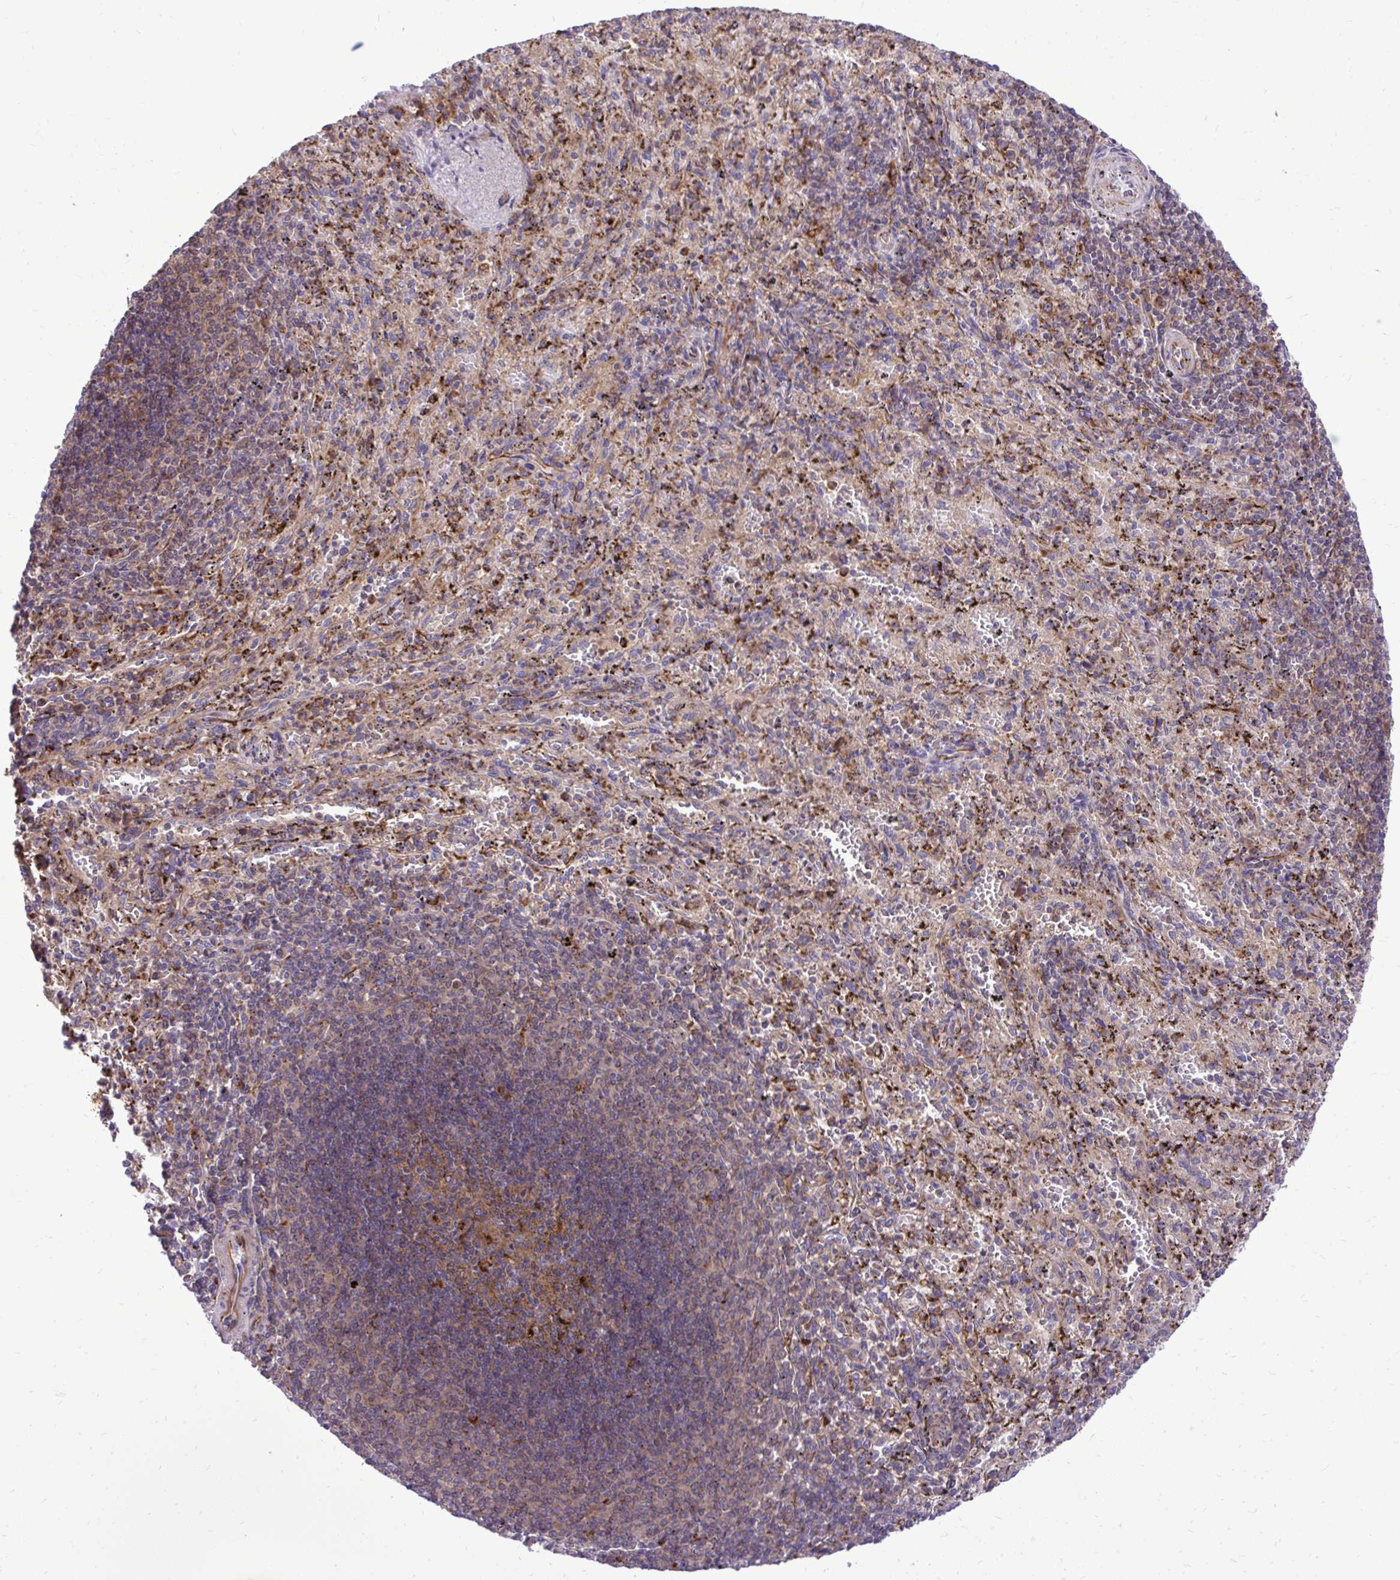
{"staining": {"intensity": "weak", "quantity": "<25%", "location": "cytoplasmic/membranous"}, "tissue": "spleen", "cell_type": "Cells in red pulp", "image_type": "normal", "snomed": [{"axis": "morphology", "description": "Normal tissue, NOS"}, {"axis": "topography", "description": "Spleen"}], "caption": "Cells in red pulp are negative for brown protein staining in benign spleen. Brightfield microscopy of IHC stained with DAB (brown) and hematoxylin (blue), captured at high magnification.", "gene": "PAIP2", "patient": {"sex": "male", "age": 57}}